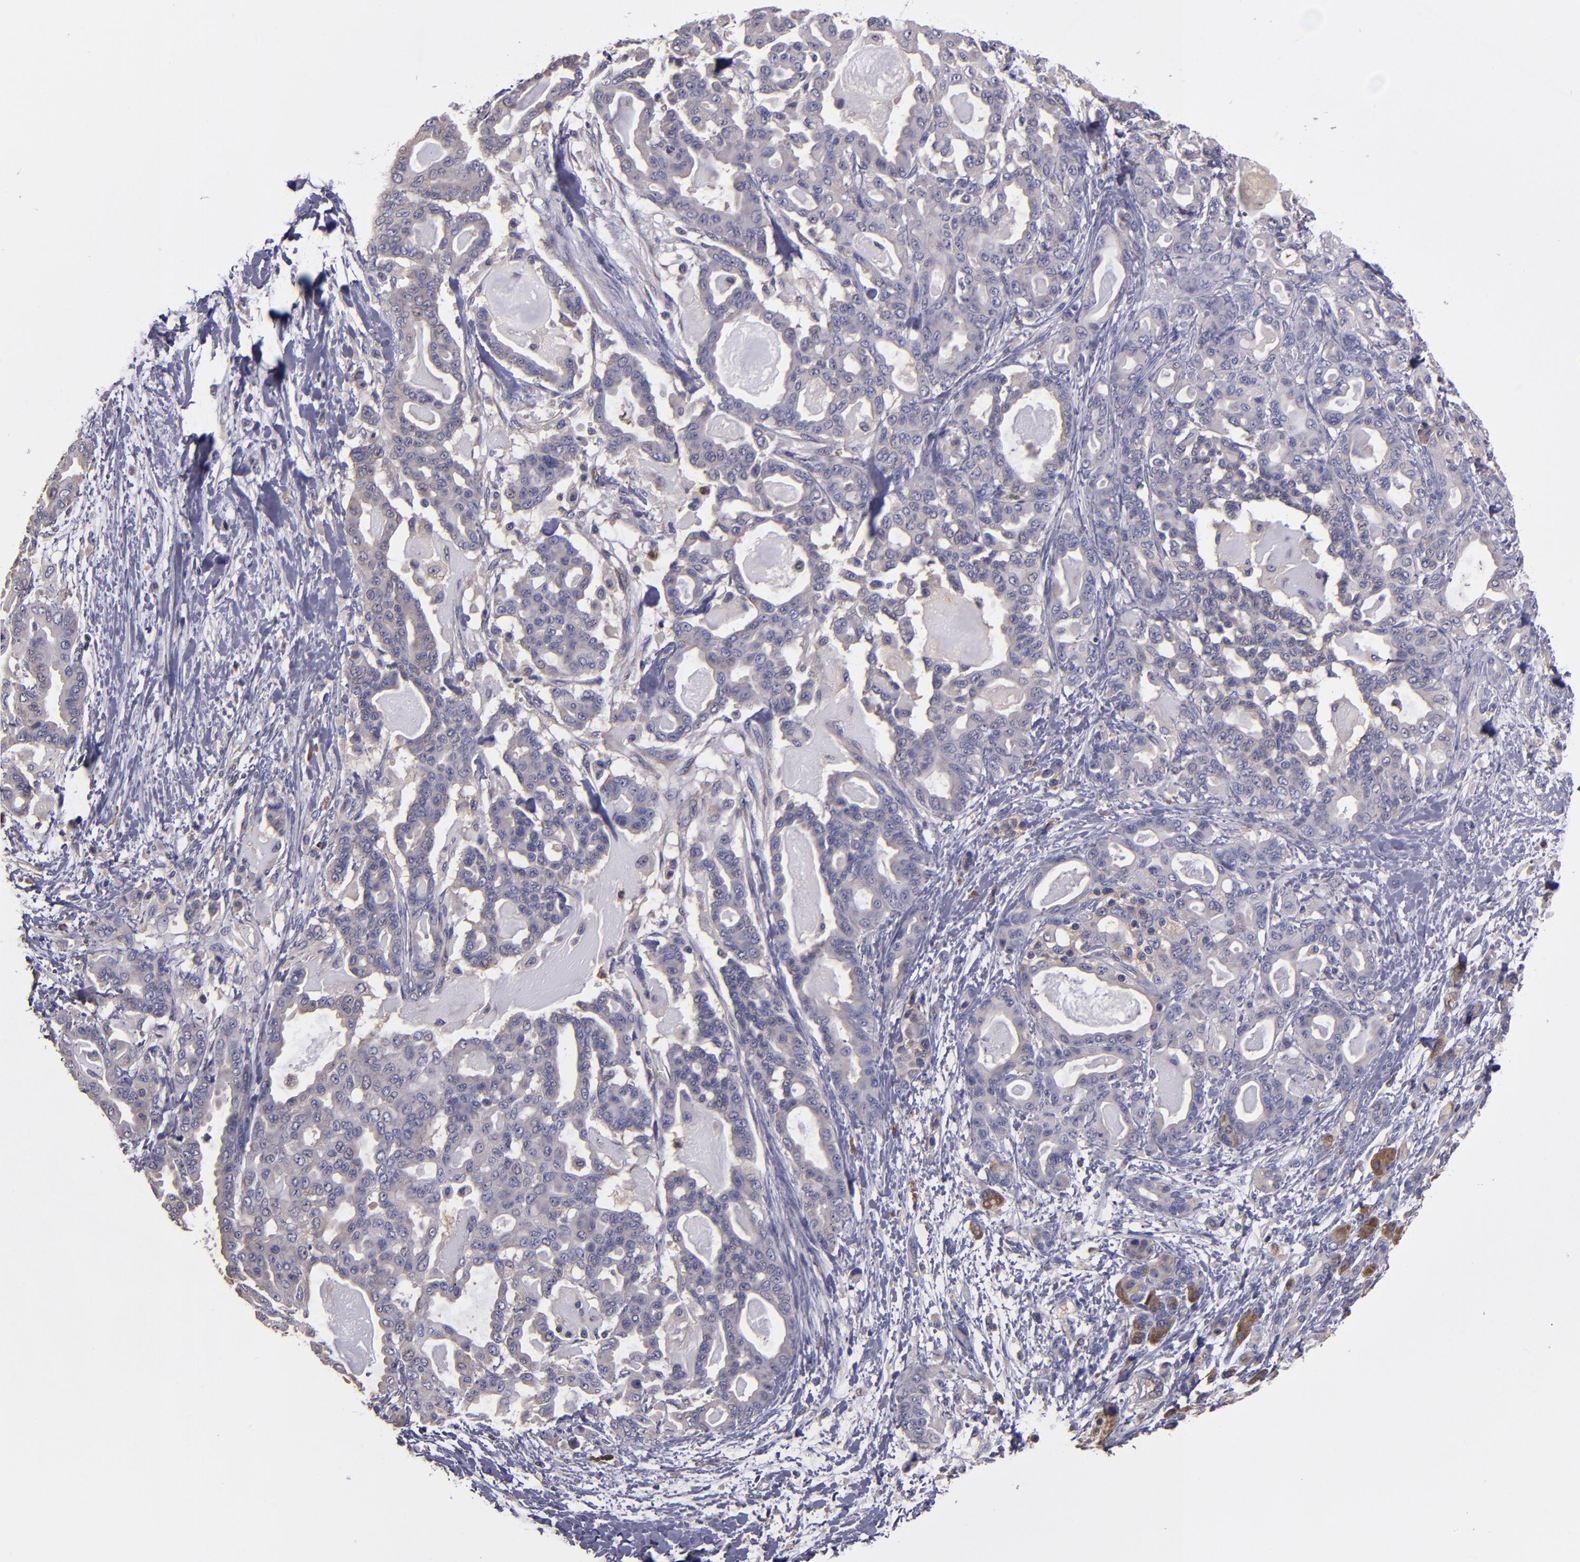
{"staining": {"intensity": "moderate", "quantity": "<25%", "location": "cytoplasmic/membranous"}, "tissue": "pancreatic cancer", "cell_type": "Tumor cells", "image_type": "cancer", "snomed": [{"axis": "morphology", "description": "Adenocarcinoma, NOS"}, {"axis": "topography", "description": "Pancreas"}], "caption": "There is low levels of moderate cytoplasmic/membranous expression in tumor cells of pancreatic cancer, as demonstrated by immunohistochemical staining (brown color).", "gene": "CARS1", "patient": {"sex": "male", "age": 63}}